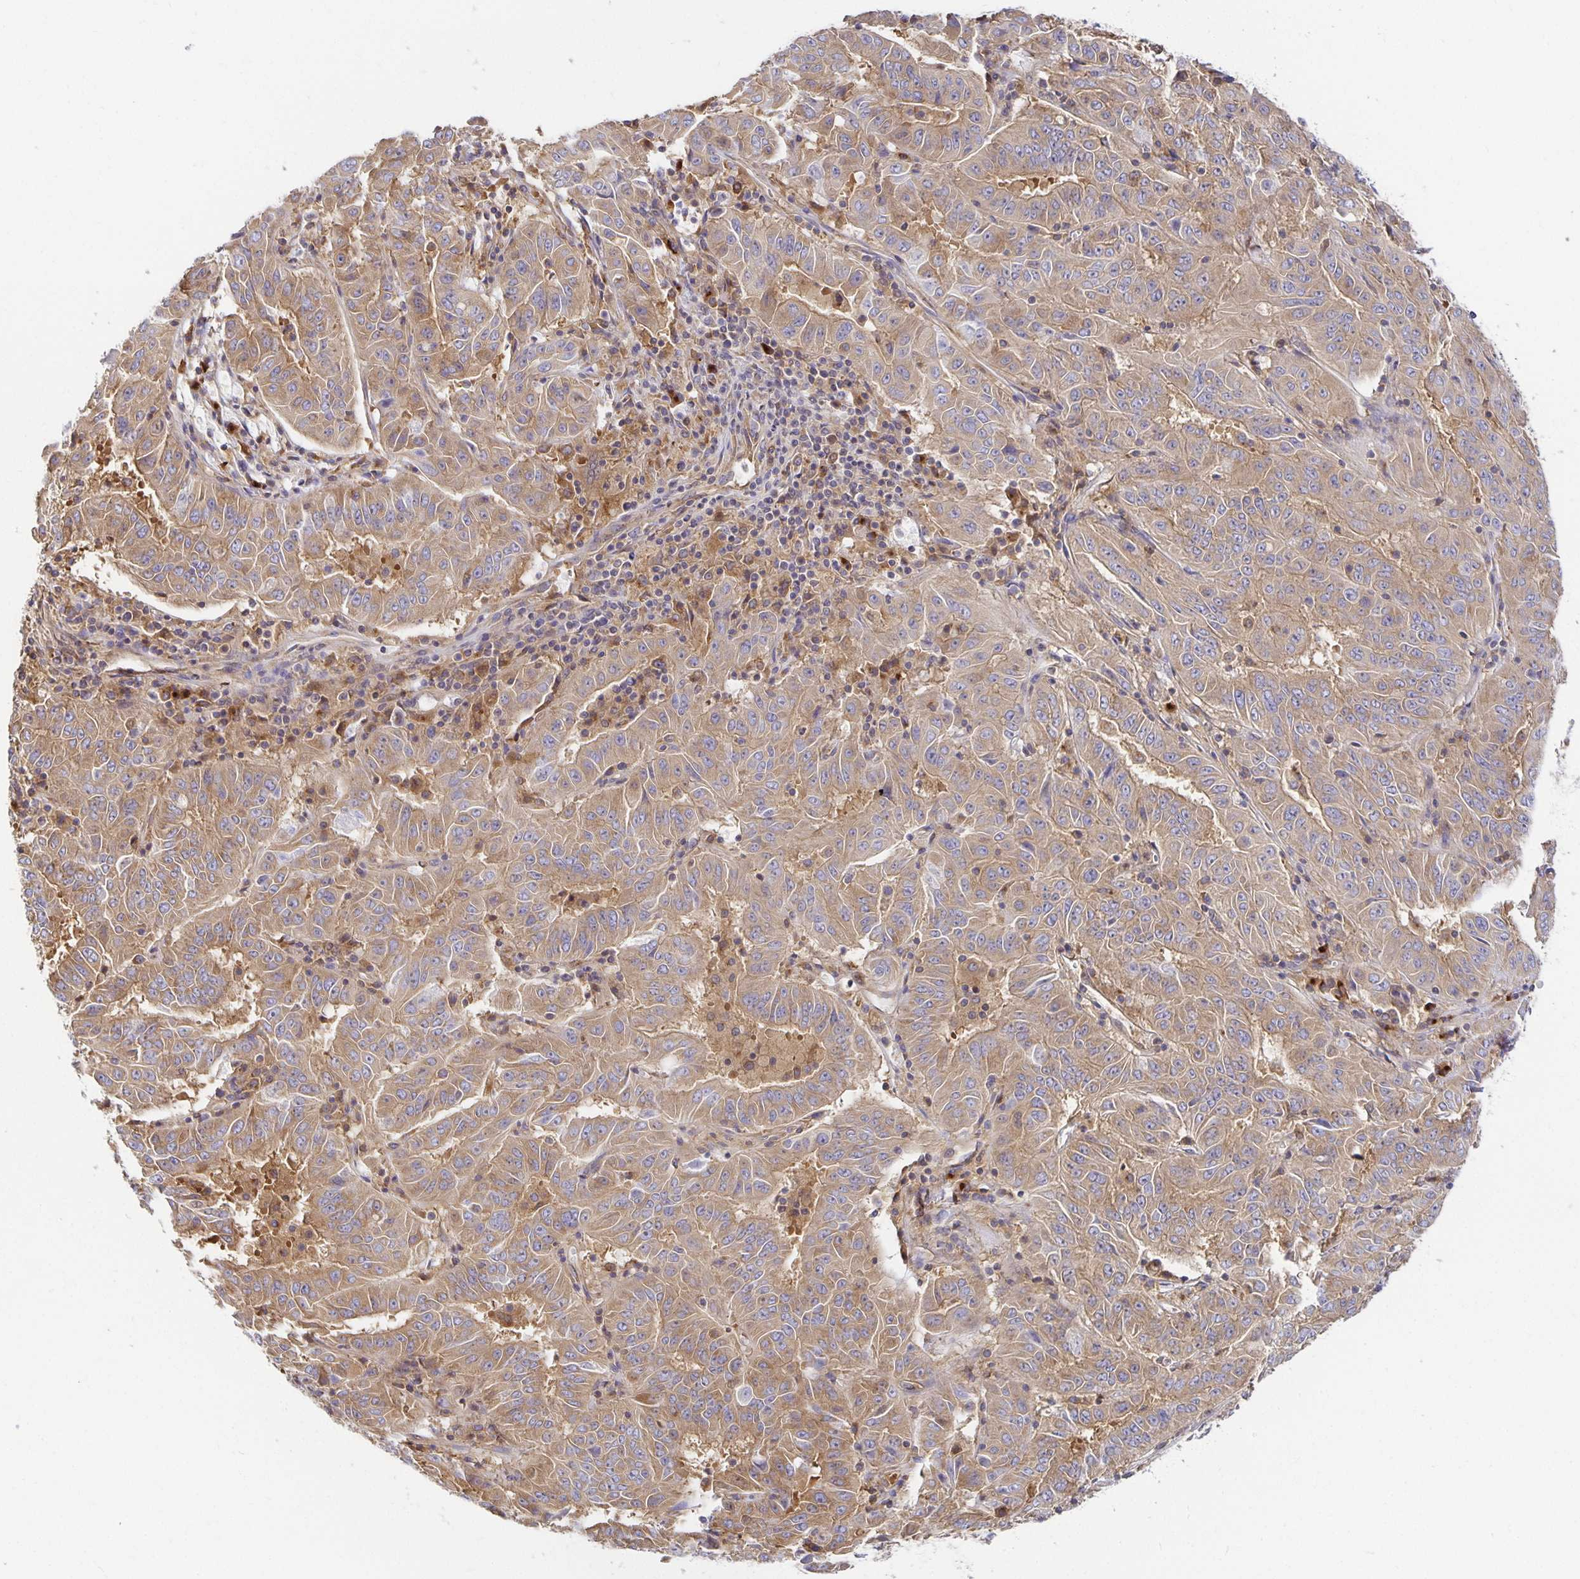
{"staining": {"intensity": "moderate", "quantity": ">75%", "location": "cytoplasmic/membranous"}, "tissue": "pancreatic cancer", "cell_type": "Tumor cells", "image_type": "cancer", "snomed": [{"axis": "morphology", "description": "Adenocarcinoma, NOS"}, {"axis": "topography", "description": "Pancreas"}], "caption": "Protein expression analysis of adenocarcinoma (pancreatic) demonstrates moderate cytoplasmic/membranous expression in approximately >75% of tumor cells. The protein of interest is stained brown, and the nuclei are stained in blue (DAB IHC with brightfield microscopy, high magnification).", "gene": "USO1", "patient": {"sex": "male", "age": 63}}